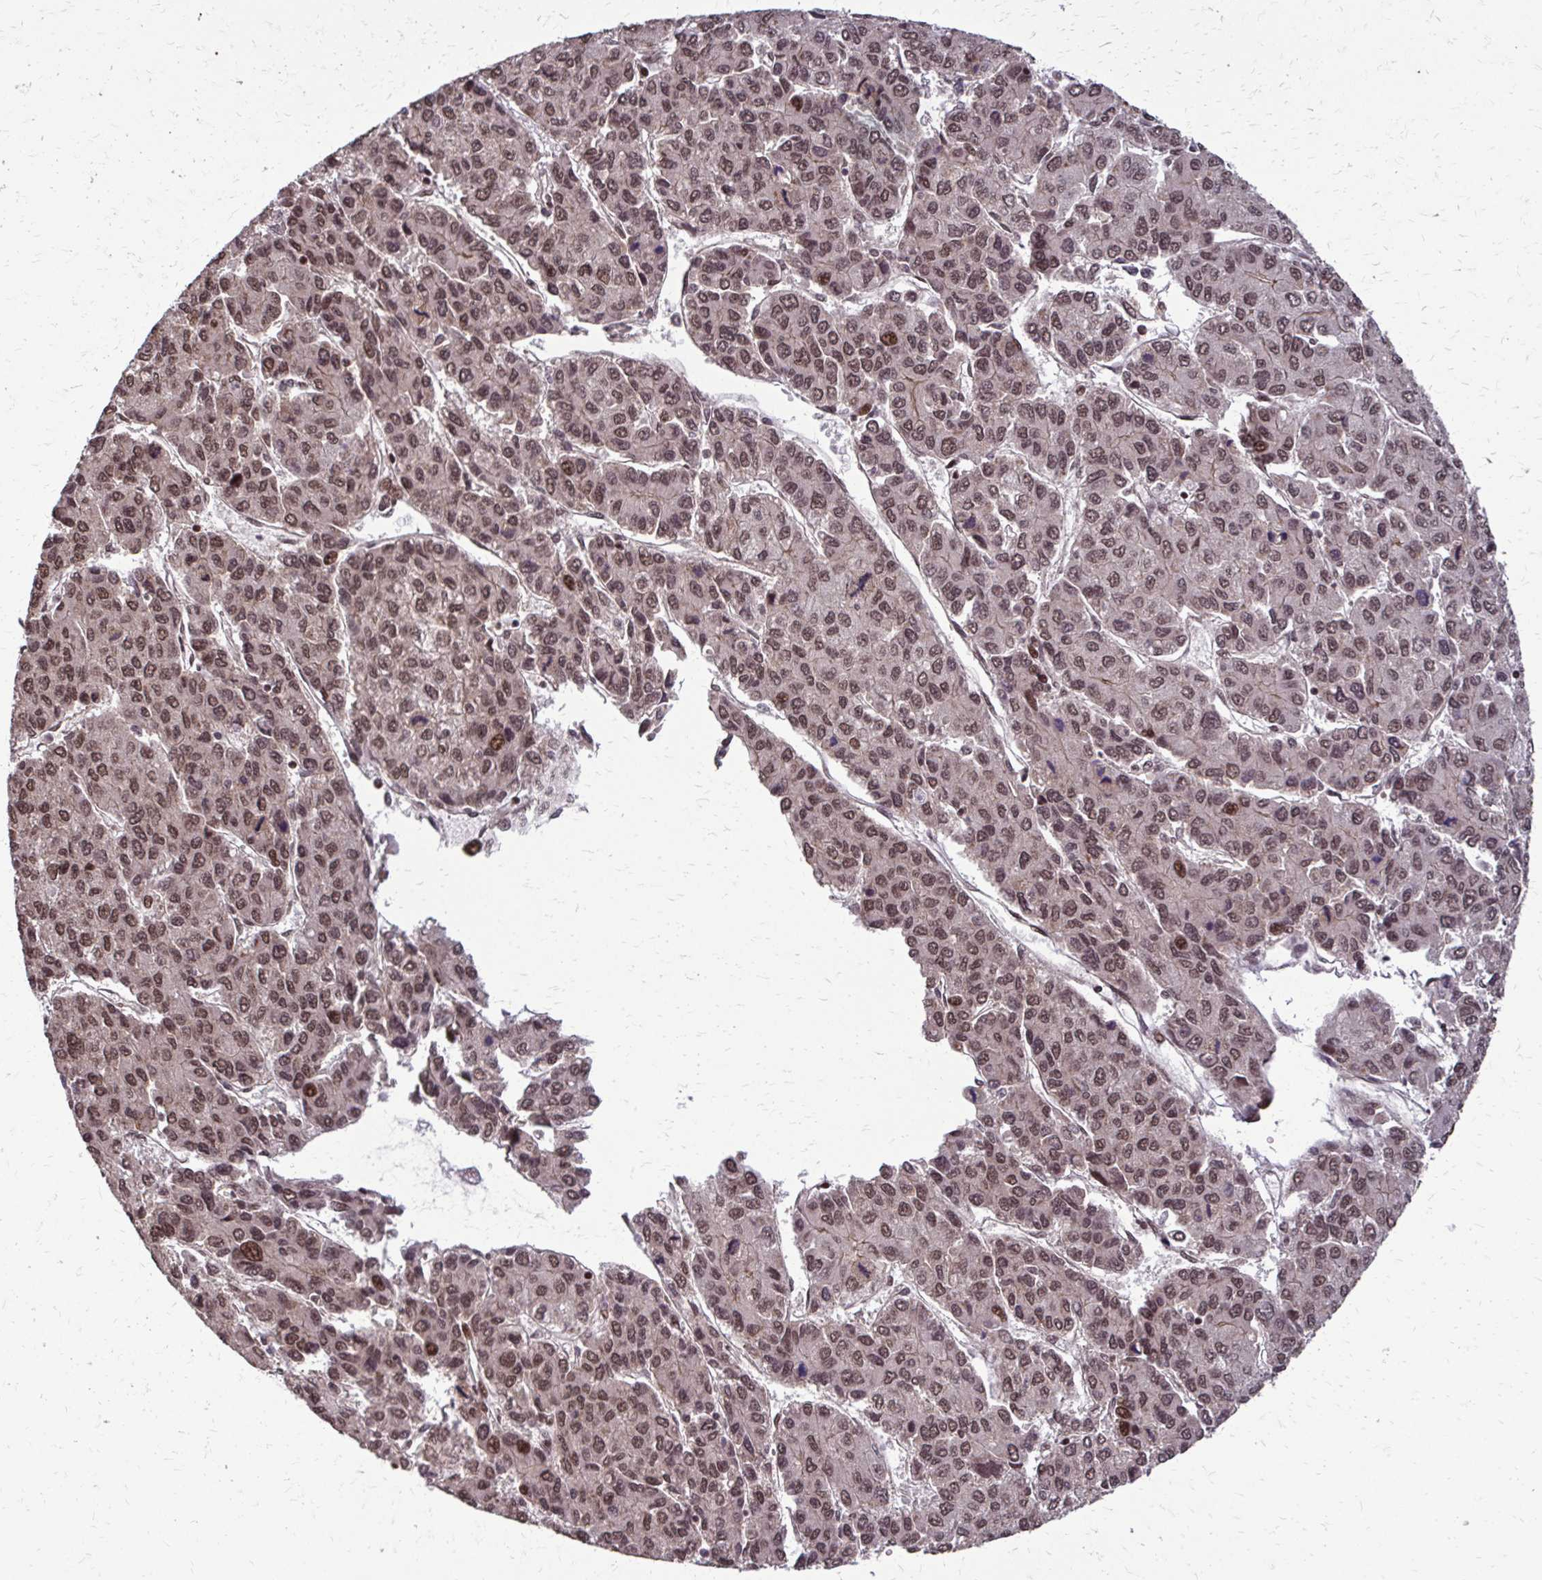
{"staining": {"intensity": "moderate", "quantity": ">75%", "location": "nuclear"}, "tissue": "liver cancer", "cell_type": "Tumor cells", "image_type": "cancer", "snomed": [{"axis": "morphology", "description": "Carcinoma, Hepatocellular, NOS"}, {"axis": "topography", "description": "Liver"}], "caption": "Moderate nuclear protein expression is seen in about >75% of tumor cells in liver cancer (hepatocellular carcinoma).", "gene": "SS18", "patient": {"sex": "female", "age": 66}}